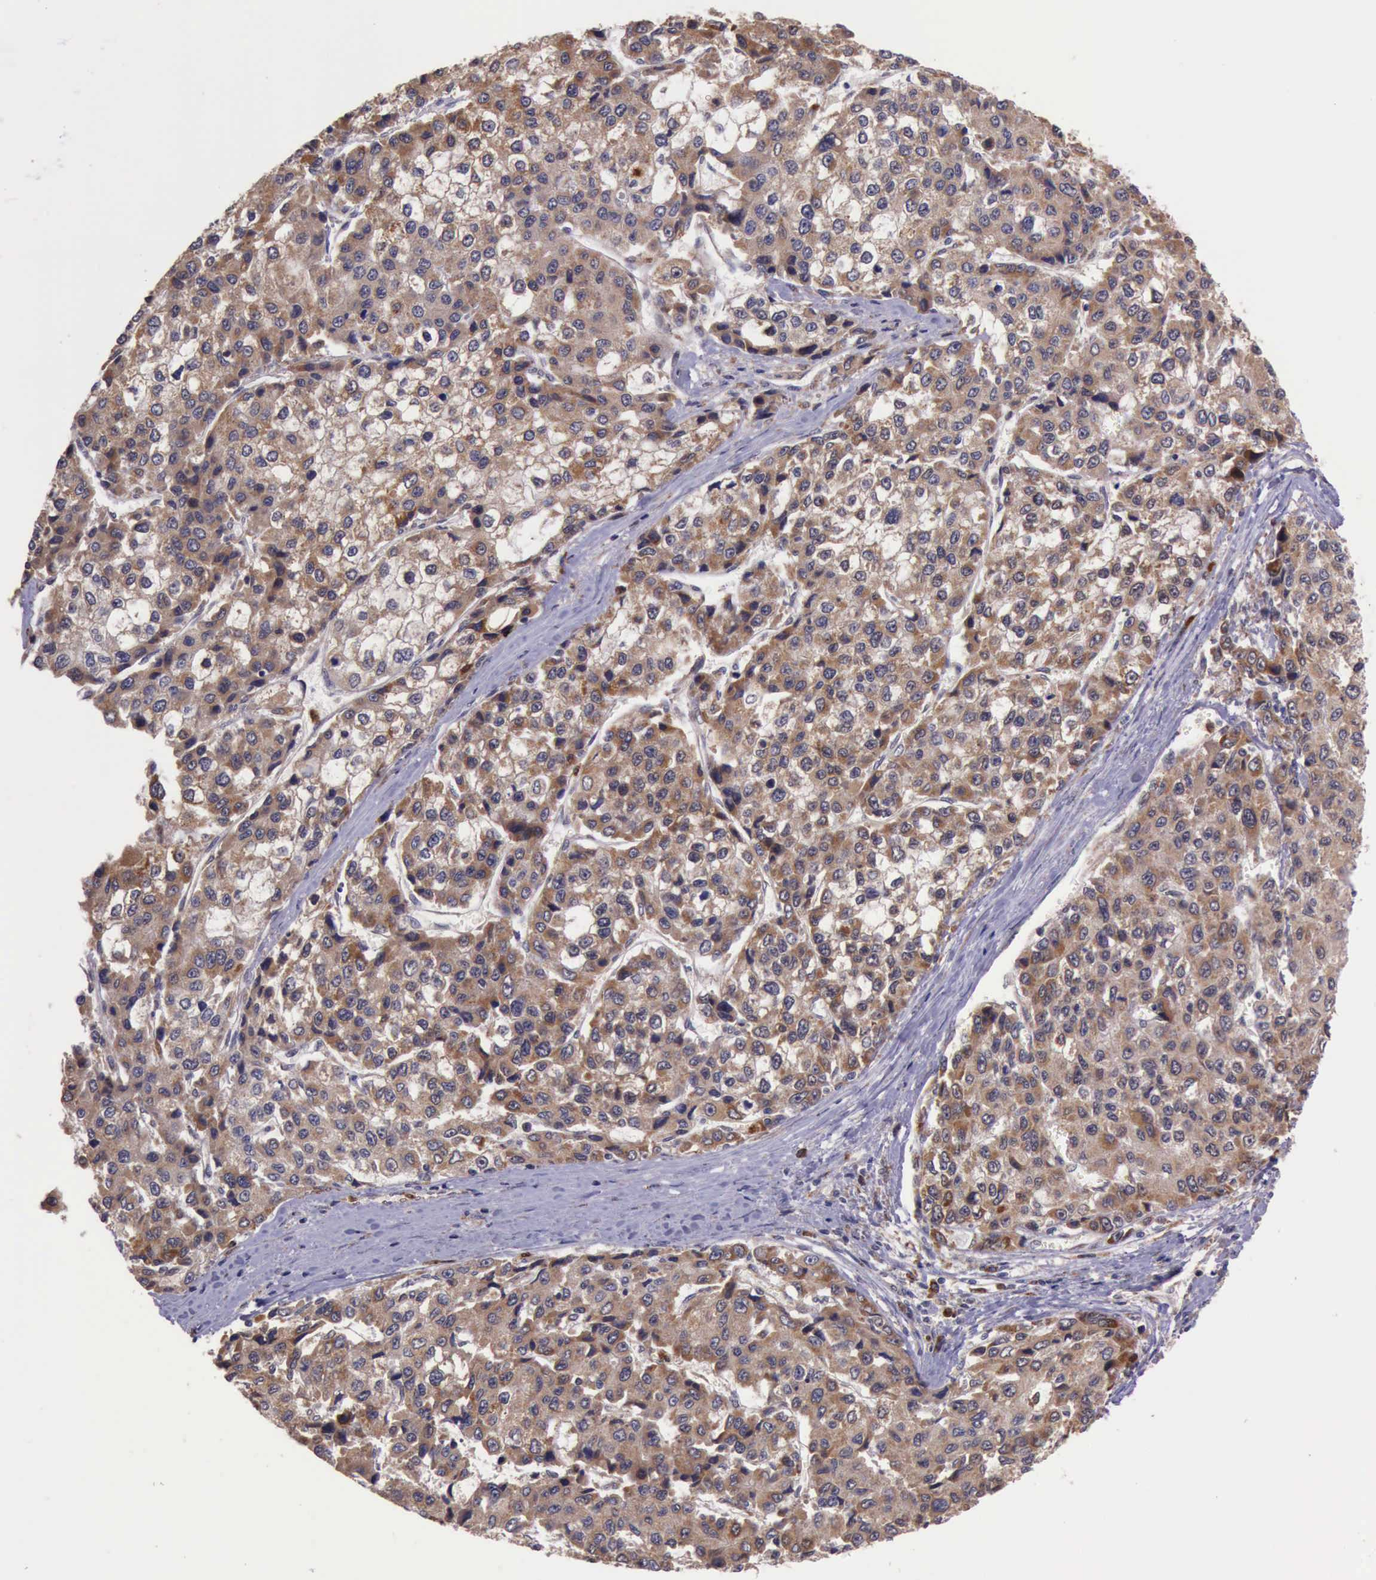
{"staining": {"intensity": "moderate", "quantity": "25%-75%", "location": "cytoplasmic/membranous"}, "tissue": "liver cancer", "cell_type": "Tumor cells", "image_type": "cancer", "snomed": [{"axis": "morphology", "description": "Carcinoma, Hepatocellular, NOS"}, {"axis": "topography", "description": "Liver"}], "caption": "Protein analysis of hepatocellular carcinoma (liver) tissue shows moderate cytoplasmic/membranous positivity in approximately 25%-75% of tumor cells.", "gene": "ARMCX3", "patient": {"sex": "female", "age": 66}}